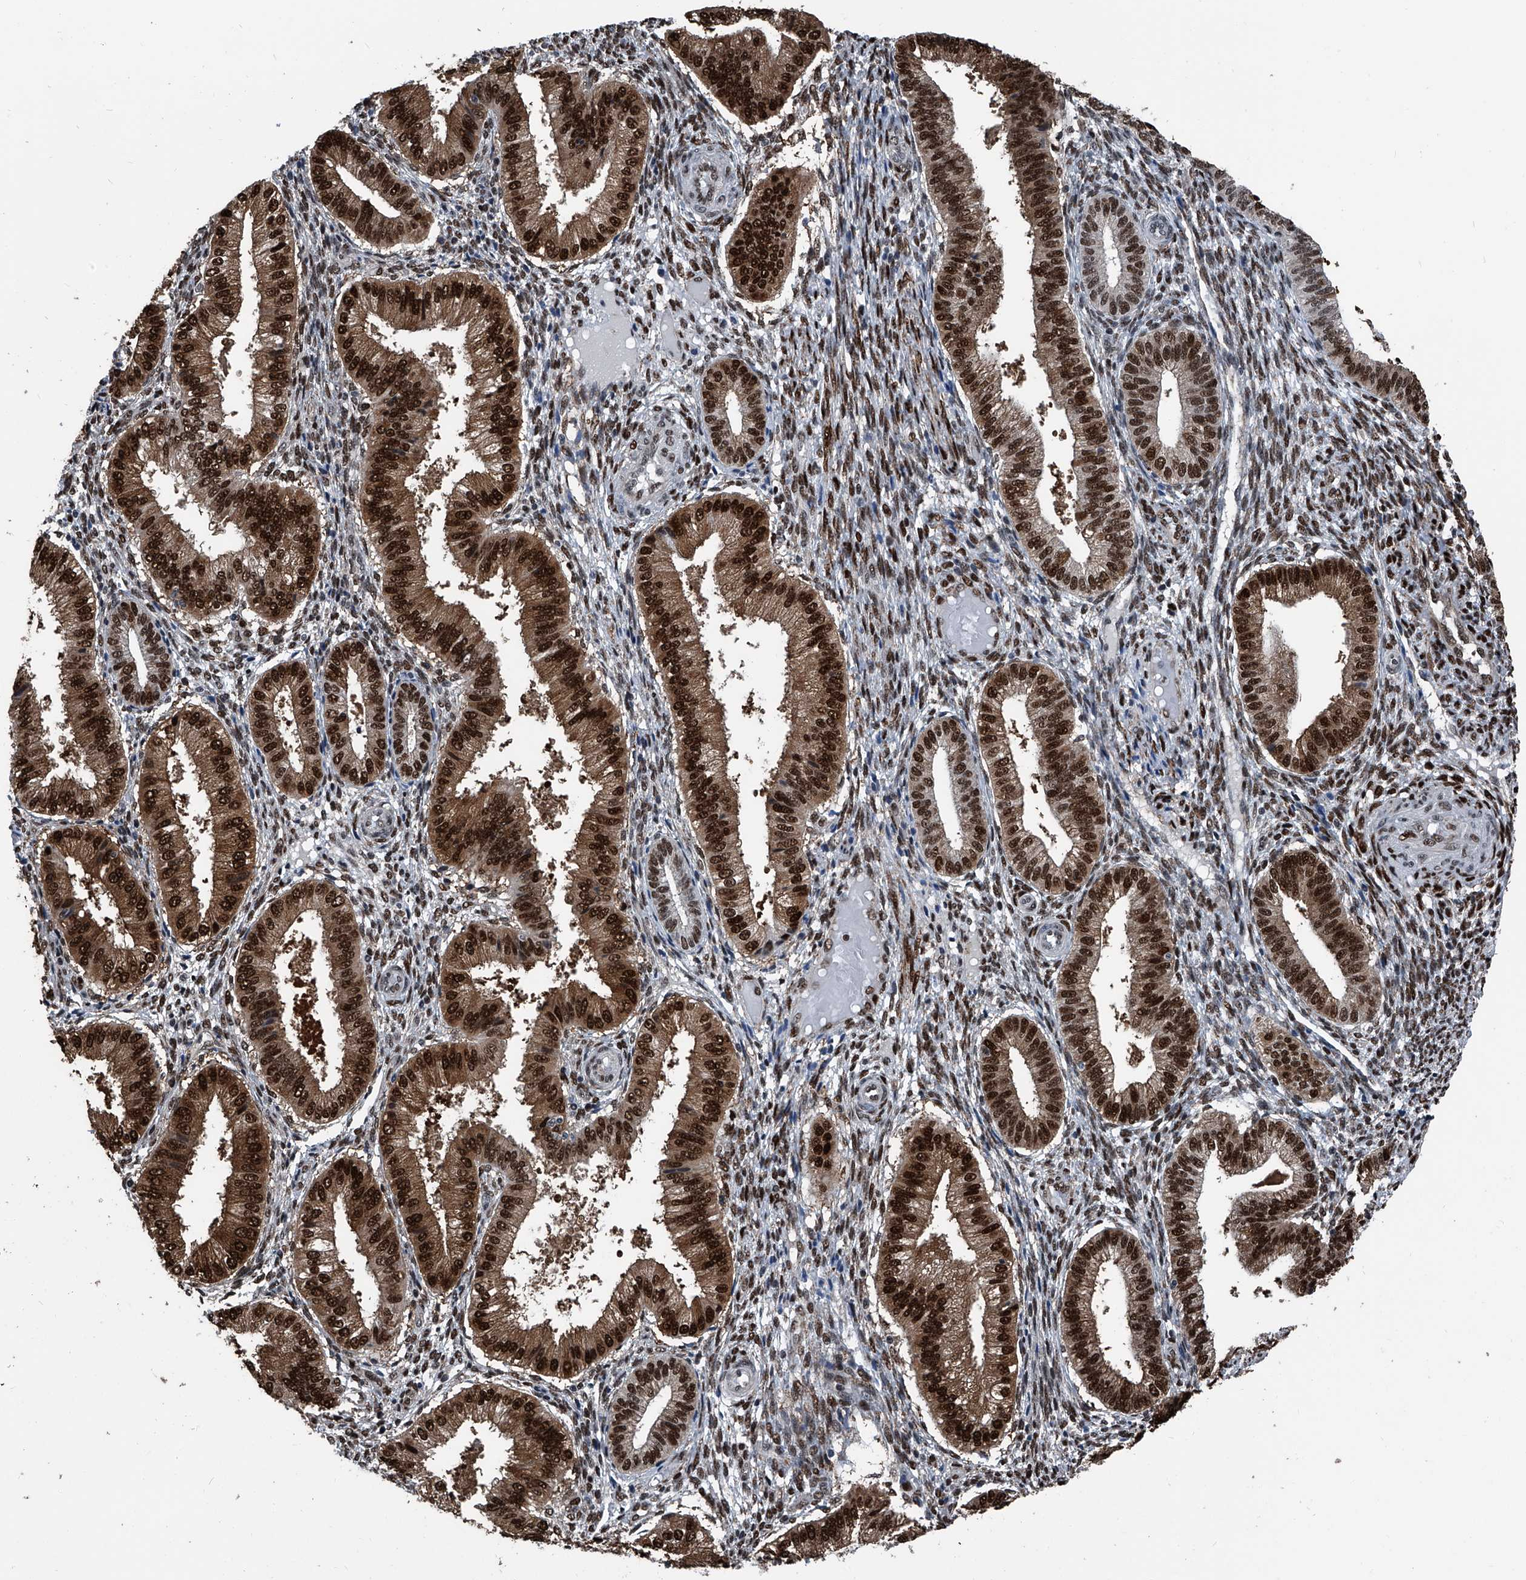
{"staining": {"intensity": "moderate", "quantity": ">75%", "location": "nuclear"}, "tissue": "endometrium", "cell_type": "Cells in endometrial stroma", "image_type": "normal", "snomed": [{"axis": "morphology", "description": "Normal tissue, NOS"}, {"axis": "topography", "description": "Endometrium"}], "caption": "Immunohistochemistry (IHC) micrograph of benign endometrium: human endometrium stained using immunohistochemistry exhibits medium levels of moderate protein expression localized specifically in the nuclear of cells in endometrial stroma, appearing as a nuclear brown color.", "gene": "FKBP5", "patient": {"sex": "female", "age": 39}}